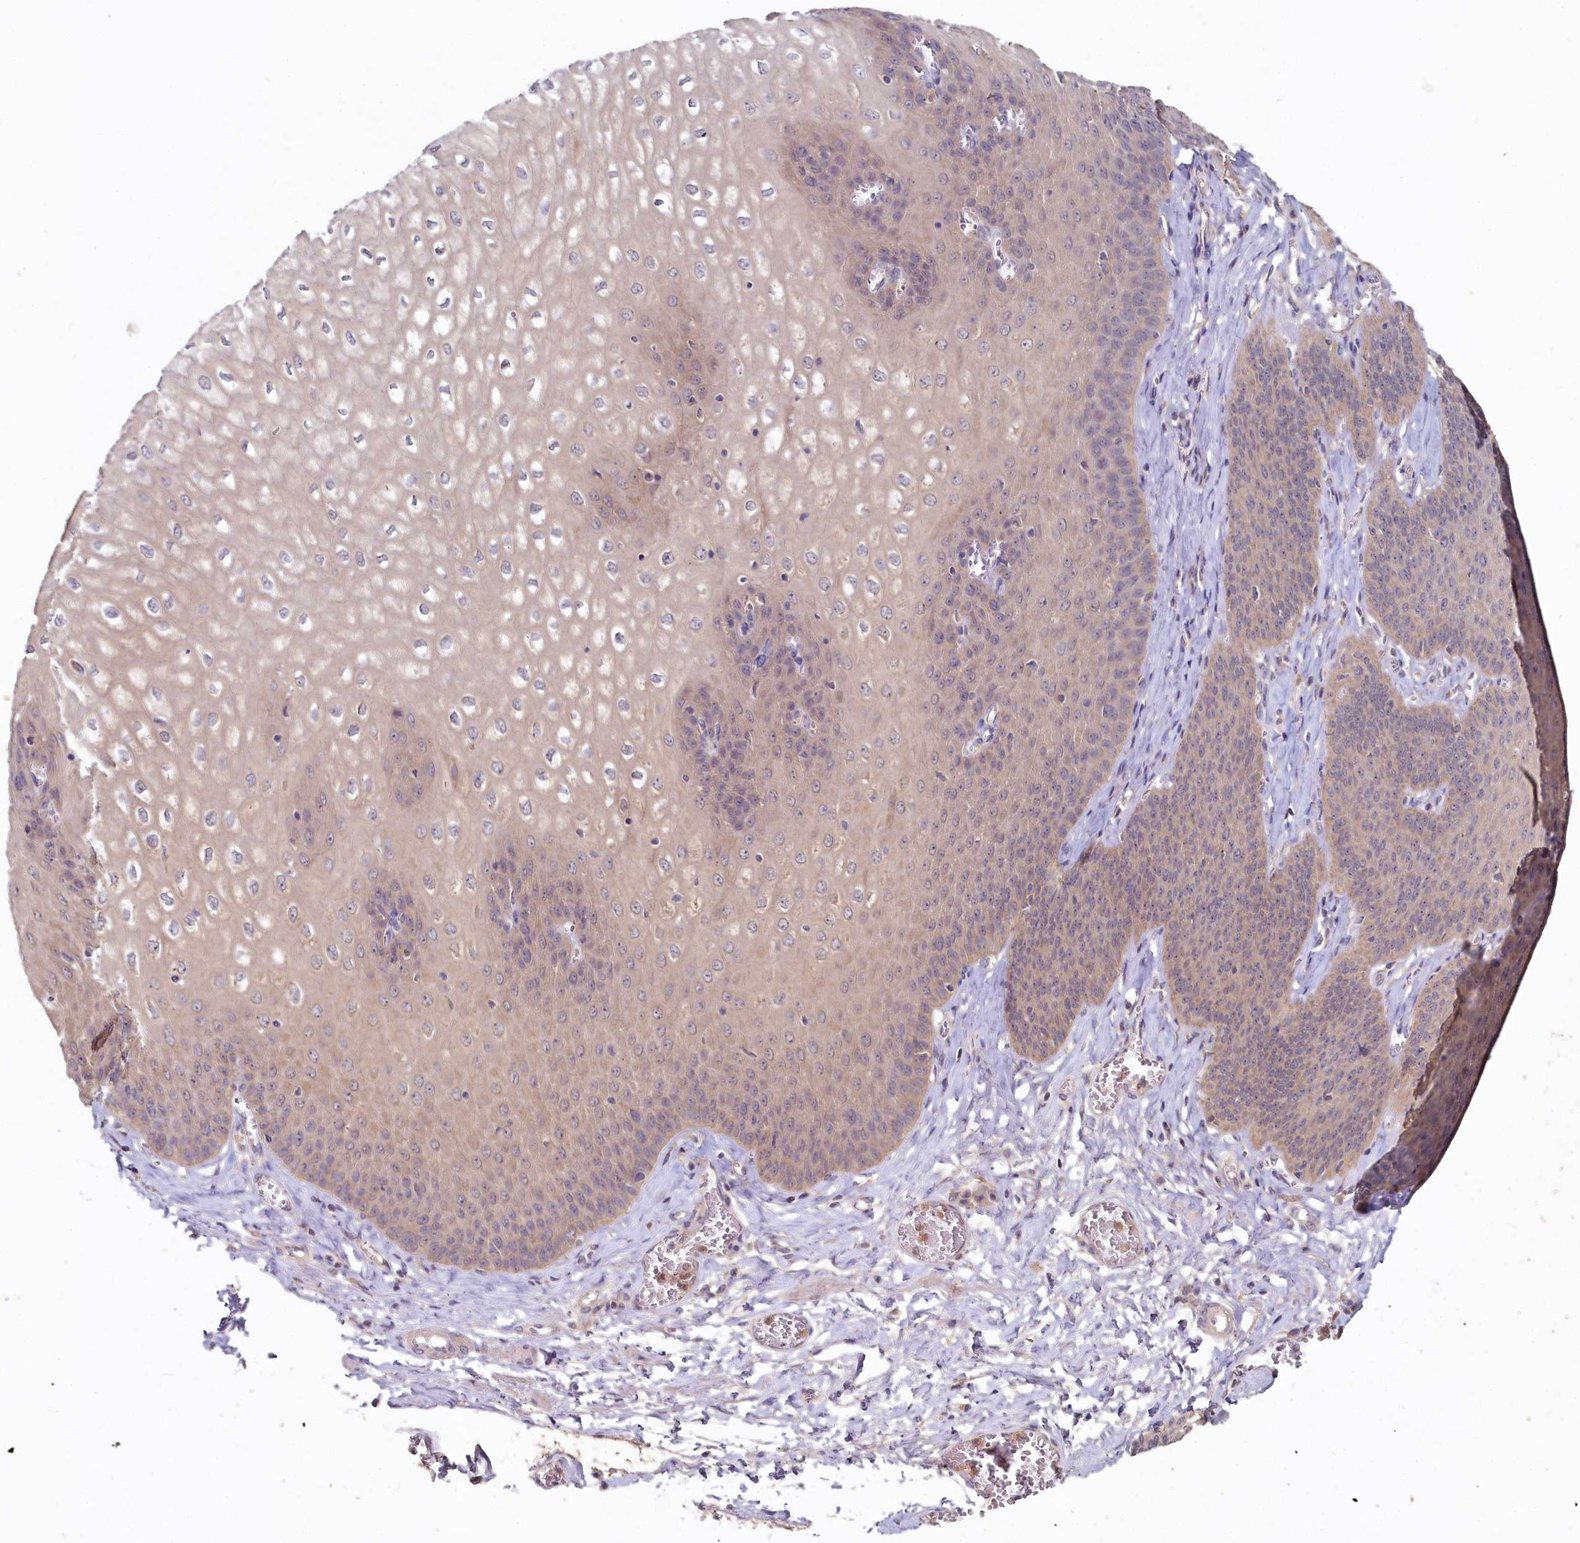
{"staining": {"intensity": "weak", "quantity": ">75%", "location": "cytoplasmic/membranous"}, "tissue": "esophagus", "cell_type": "Squamous epithelial cells", "image_type": "normal", "snomed": [{"axis": "morphology", "description": "Normal tissue, NOS"}, {"axis": "topography", "description": "Esophagus"}], "caption": "Protein analysis of benign esophagus exhibits weak cytoplasmic/membranous positivity in approximately >75% of squamous epithelial cells.", "gene": "HERC3", "patient": {"sex": "male", "age": 60}}